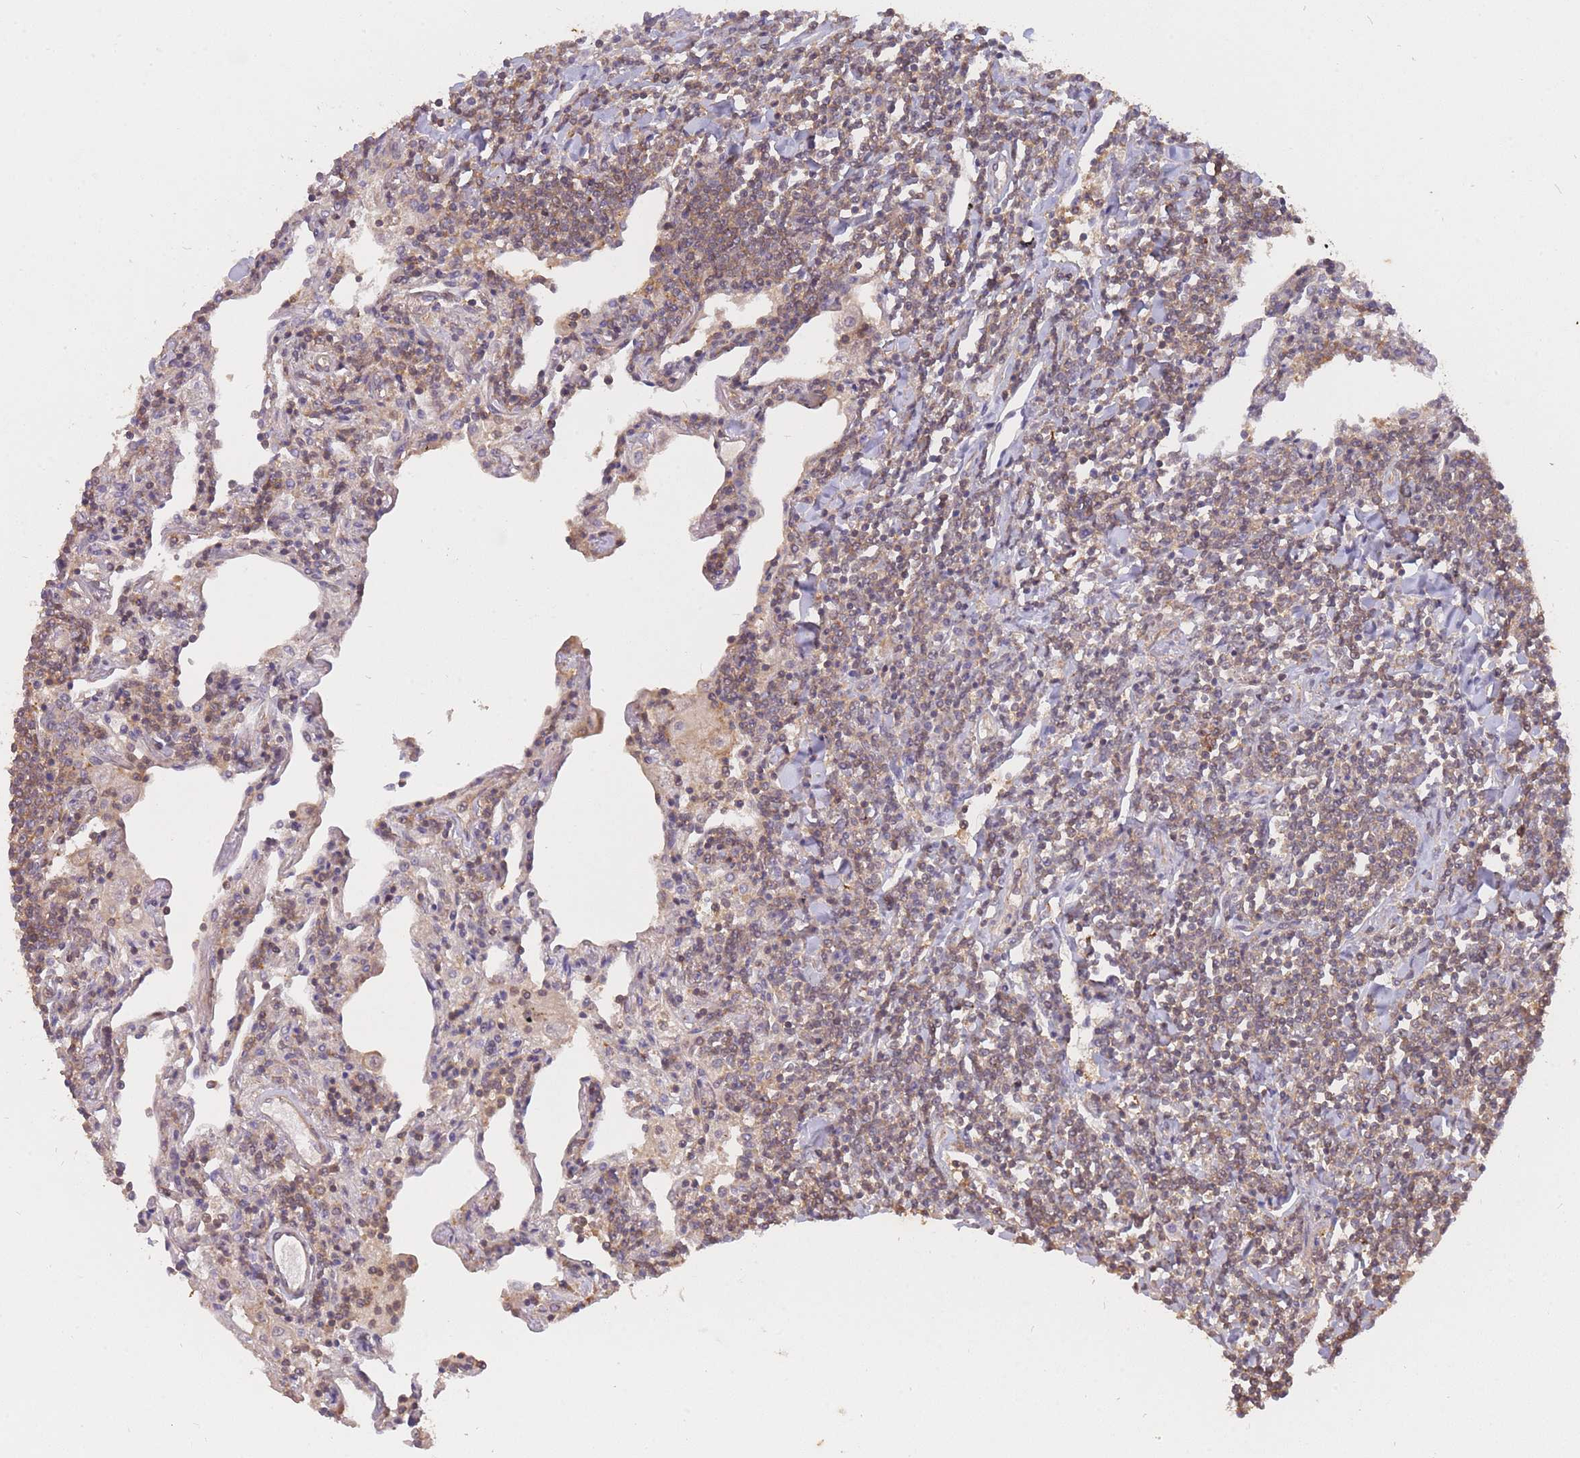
{"staining": {"intensity": "moderate", "quantity": "25%-75%", "location": "cytoplasmic/membranous"}, "tissue": "lymphoma", "cell_type": "Tumor cells", "image_type": "cancer", "snomed": [{"axis": "morphology", "description": "Malignant lymphoma, non-Hodgkin's type, Low grade"}, {"axis": "topography", "description": "Lung"}], "caption": "DAB (3,3'-diaminobenzidine) immunohistochemical staining of human malignant lymphoma, non-Hodgkin's type (low-grade) exhibits moderate cytoplasmic/membranous protein staining in about 25%-75% of tumor cells.", "gene": "ST8SIA4", "patient": {"sex": "female", "age": 71}}